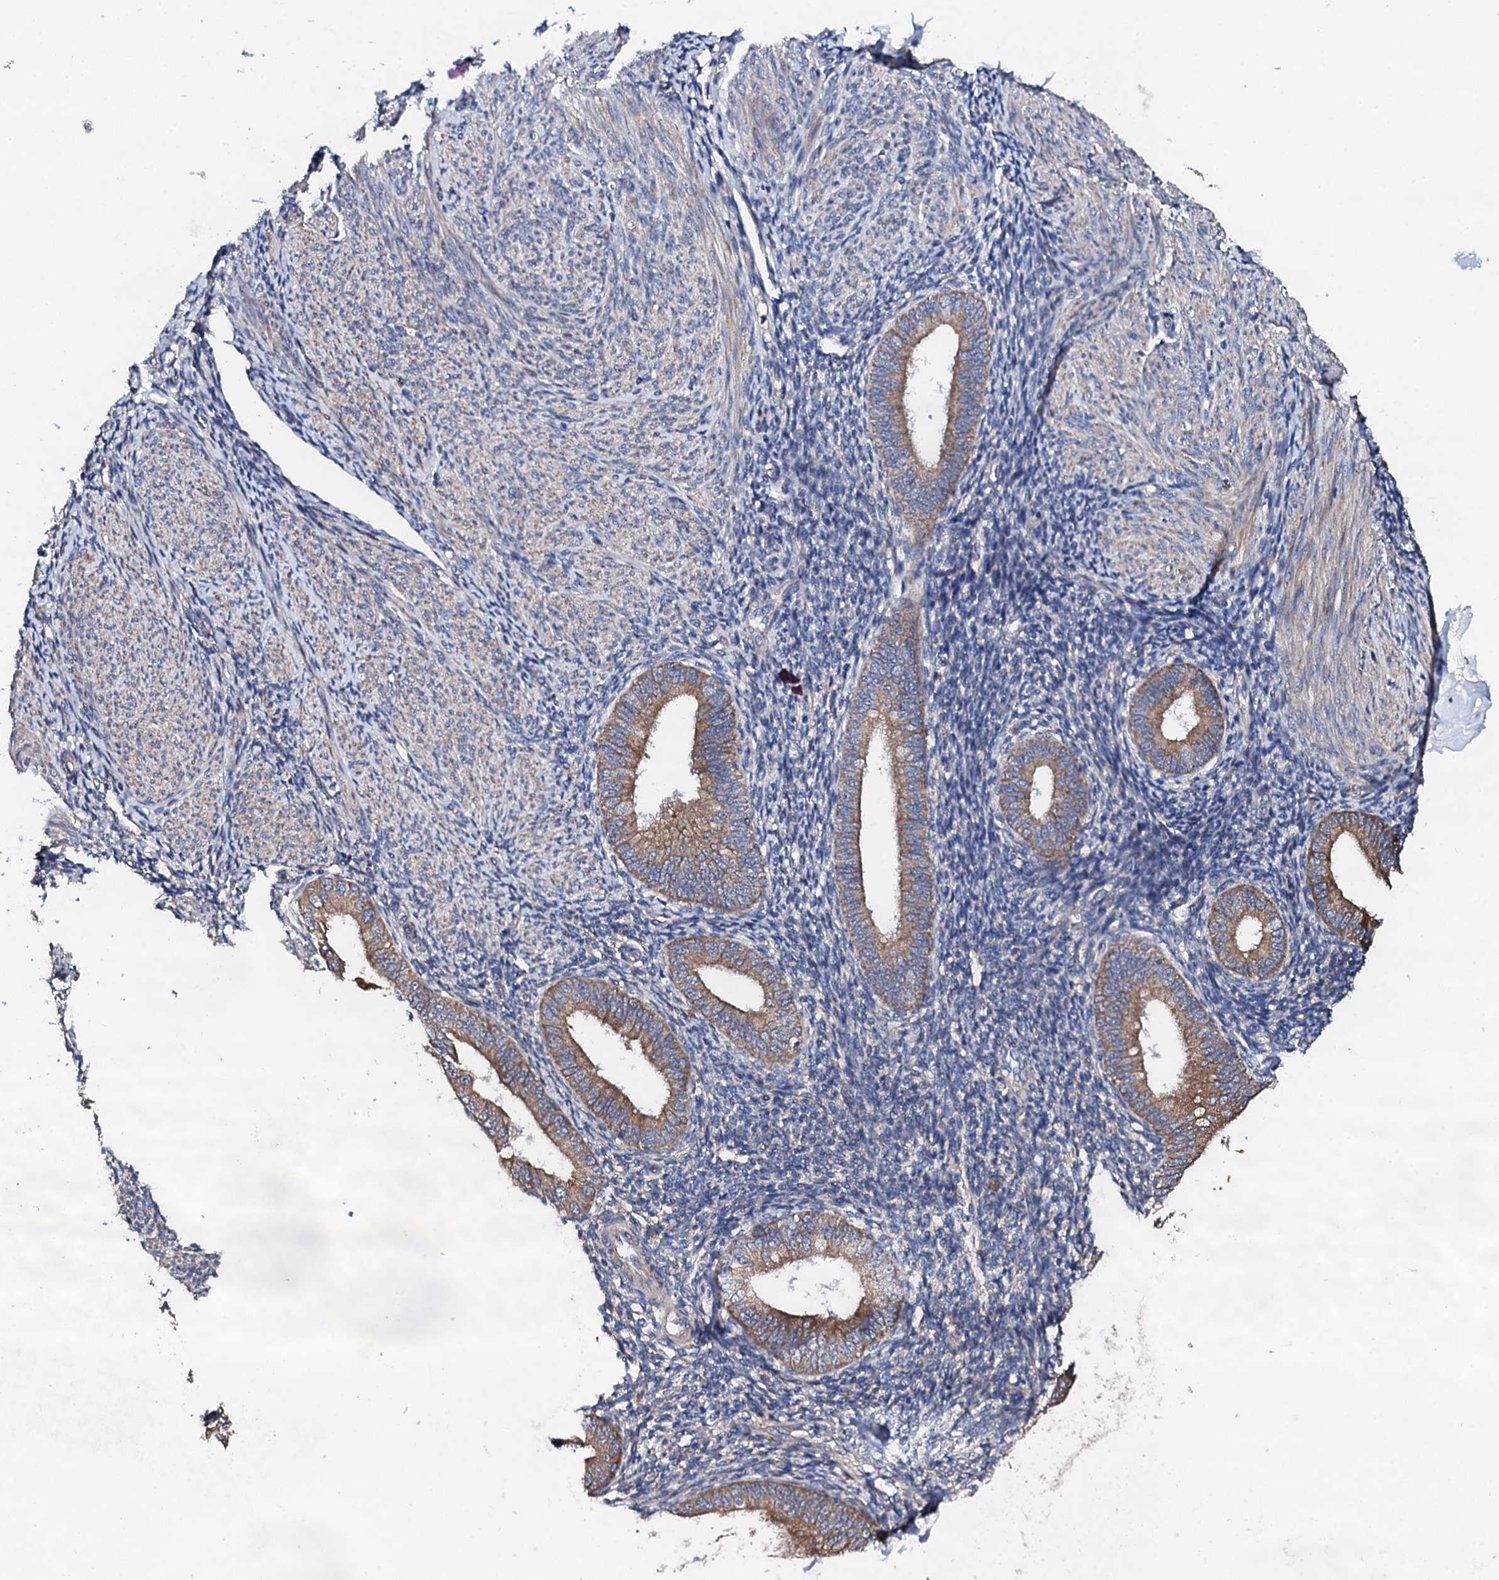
{"staining": {"intensity": "negative", "quantity": "none", "location": "none"}, "tissue": "endometrium", "cell_type": "Cells in endometrial stroma", "image_type": "normal", "snomed": [{"axis": "morphology", "description": "Normal tissue, NOS"}, {"axis": "topography", "description": "Uterus"}, {"axis": "topography", "description": "Endometrium"}], "caption": "Endometrium stained for a protein using immunohistochemistry shows no expression cells in endometrial stroma.", "gene": "LIPT2", "patient": {"sex": "female", "age": 48}}